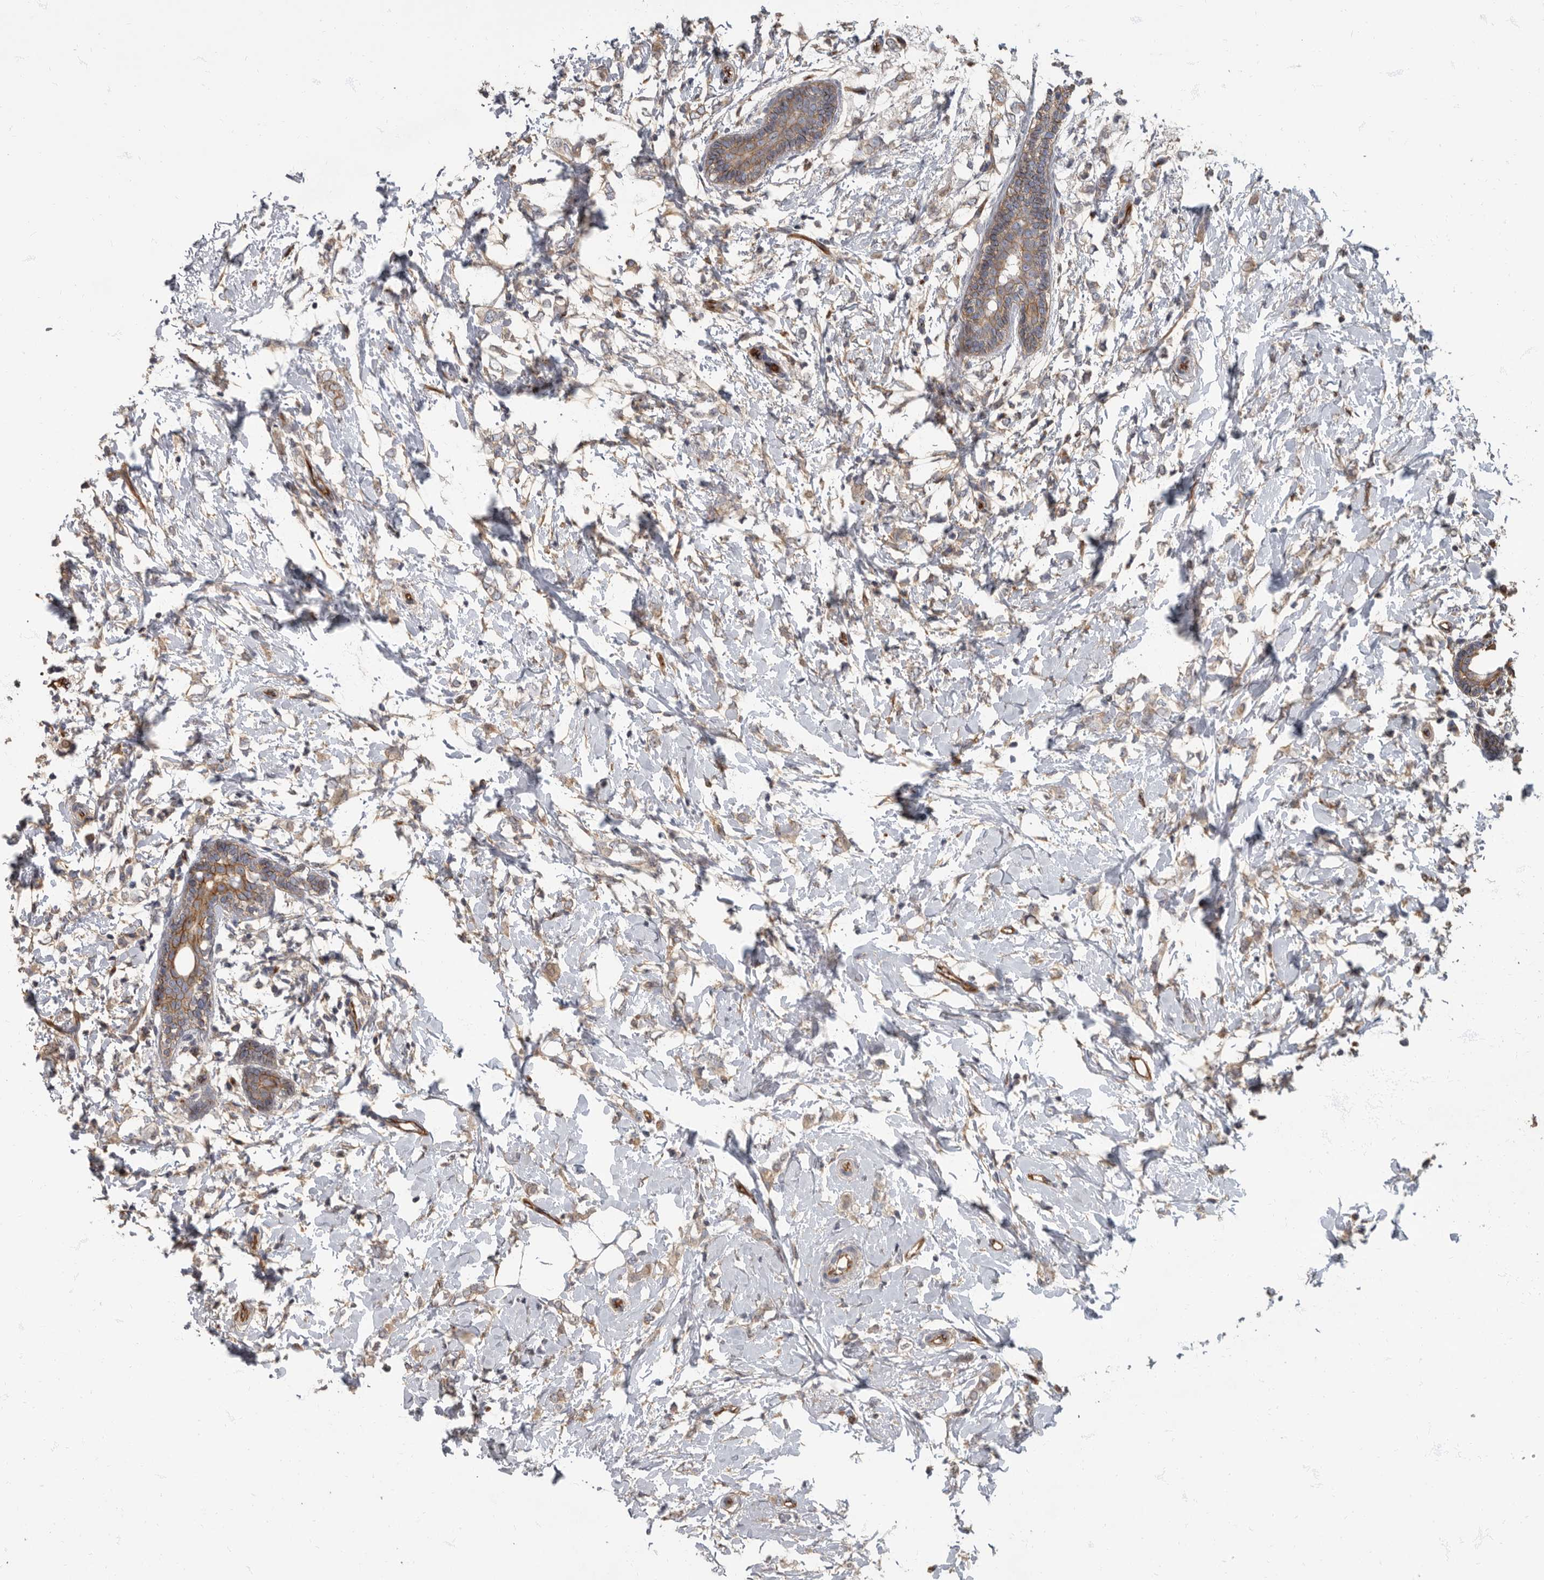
{"staining": {"intensity": "weak", "quantity": "25%-75%", "location": "cytoplasmic/membranous"}, "tissue": "breast cancer", "cell_type": "Tumor cells", "image_type": "cancer", "snomed": [{"axis": "morphology", "description": "Normal tissue, NOS"}, {"axis": "morphology", "description": "Lobular carcinoma"}, {"axis": "topography", "description": "Breast"}], "caption": "Breast cancer (lobular carcinoma) stained for a protein (brown) shows weak cytoplasmic/membranous positive staining in about 25%-75% of tumor cells.", "gene": "PDK1", "patient": {"sex": "female", "age": 47}}